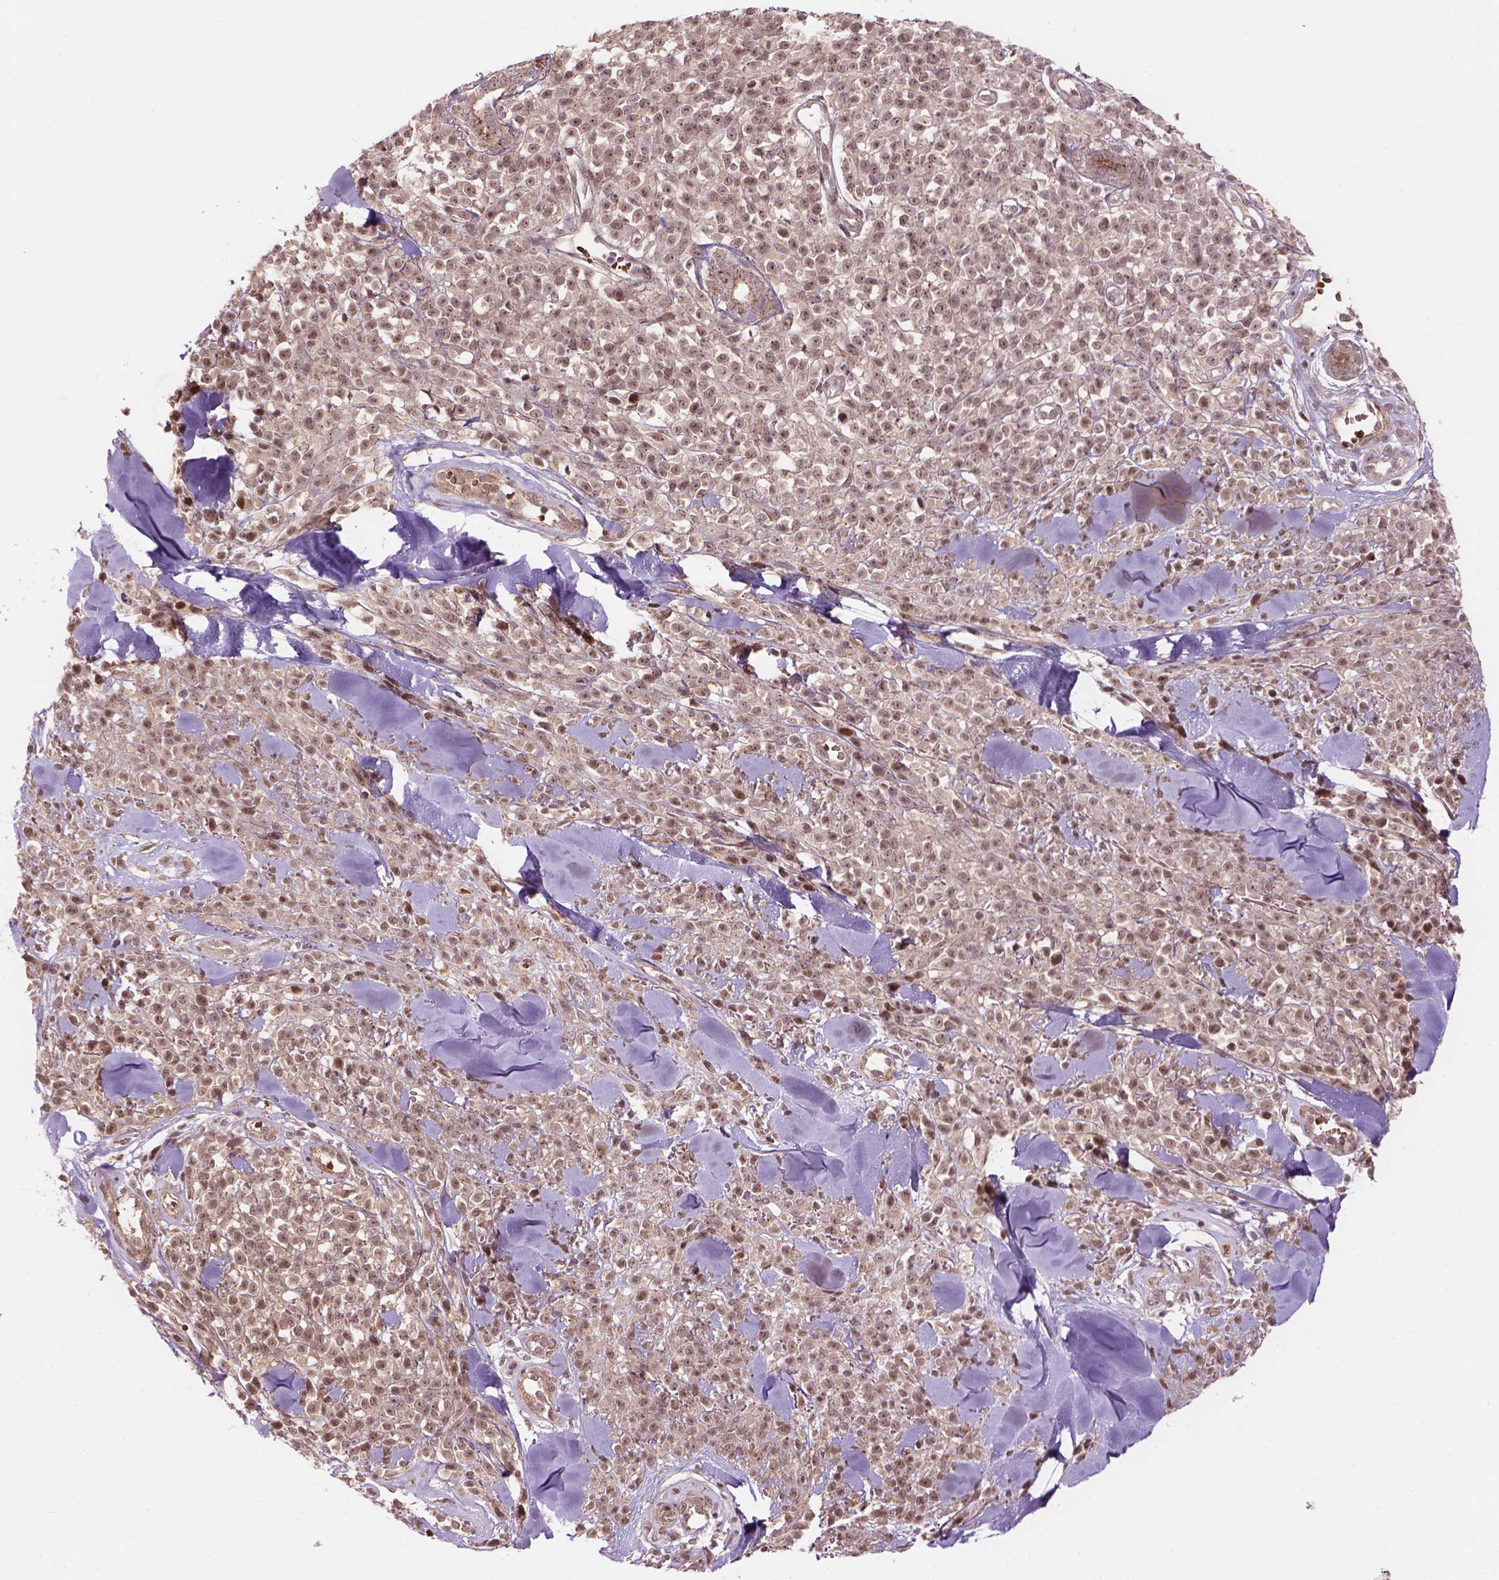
{"staining": {"intensity": "moderate", "quantity": "<25%", "location": "cytoplasmic/membranous,nuclear"}, "tissue": "melanoma", "cell_type": "Tumor cells", "image_type": "cancer", "snomed": [{"axis": "morphology", "description": "Malignant melanoma, NOS"}, {"axis": "topography", "description": "Skin"}, {"axis": "topography", "description": "Skin of trunk"}], "caption": "IHC (DAB (3,3'-diaminobenzidine)) staining of melanoma demonstrates moderate cytoplasmic/membranous and nuclear protein positivity in about <25% of tumor cells.", "gene": "PSMD11", "patient": {"sex": "male", "age": 74}}